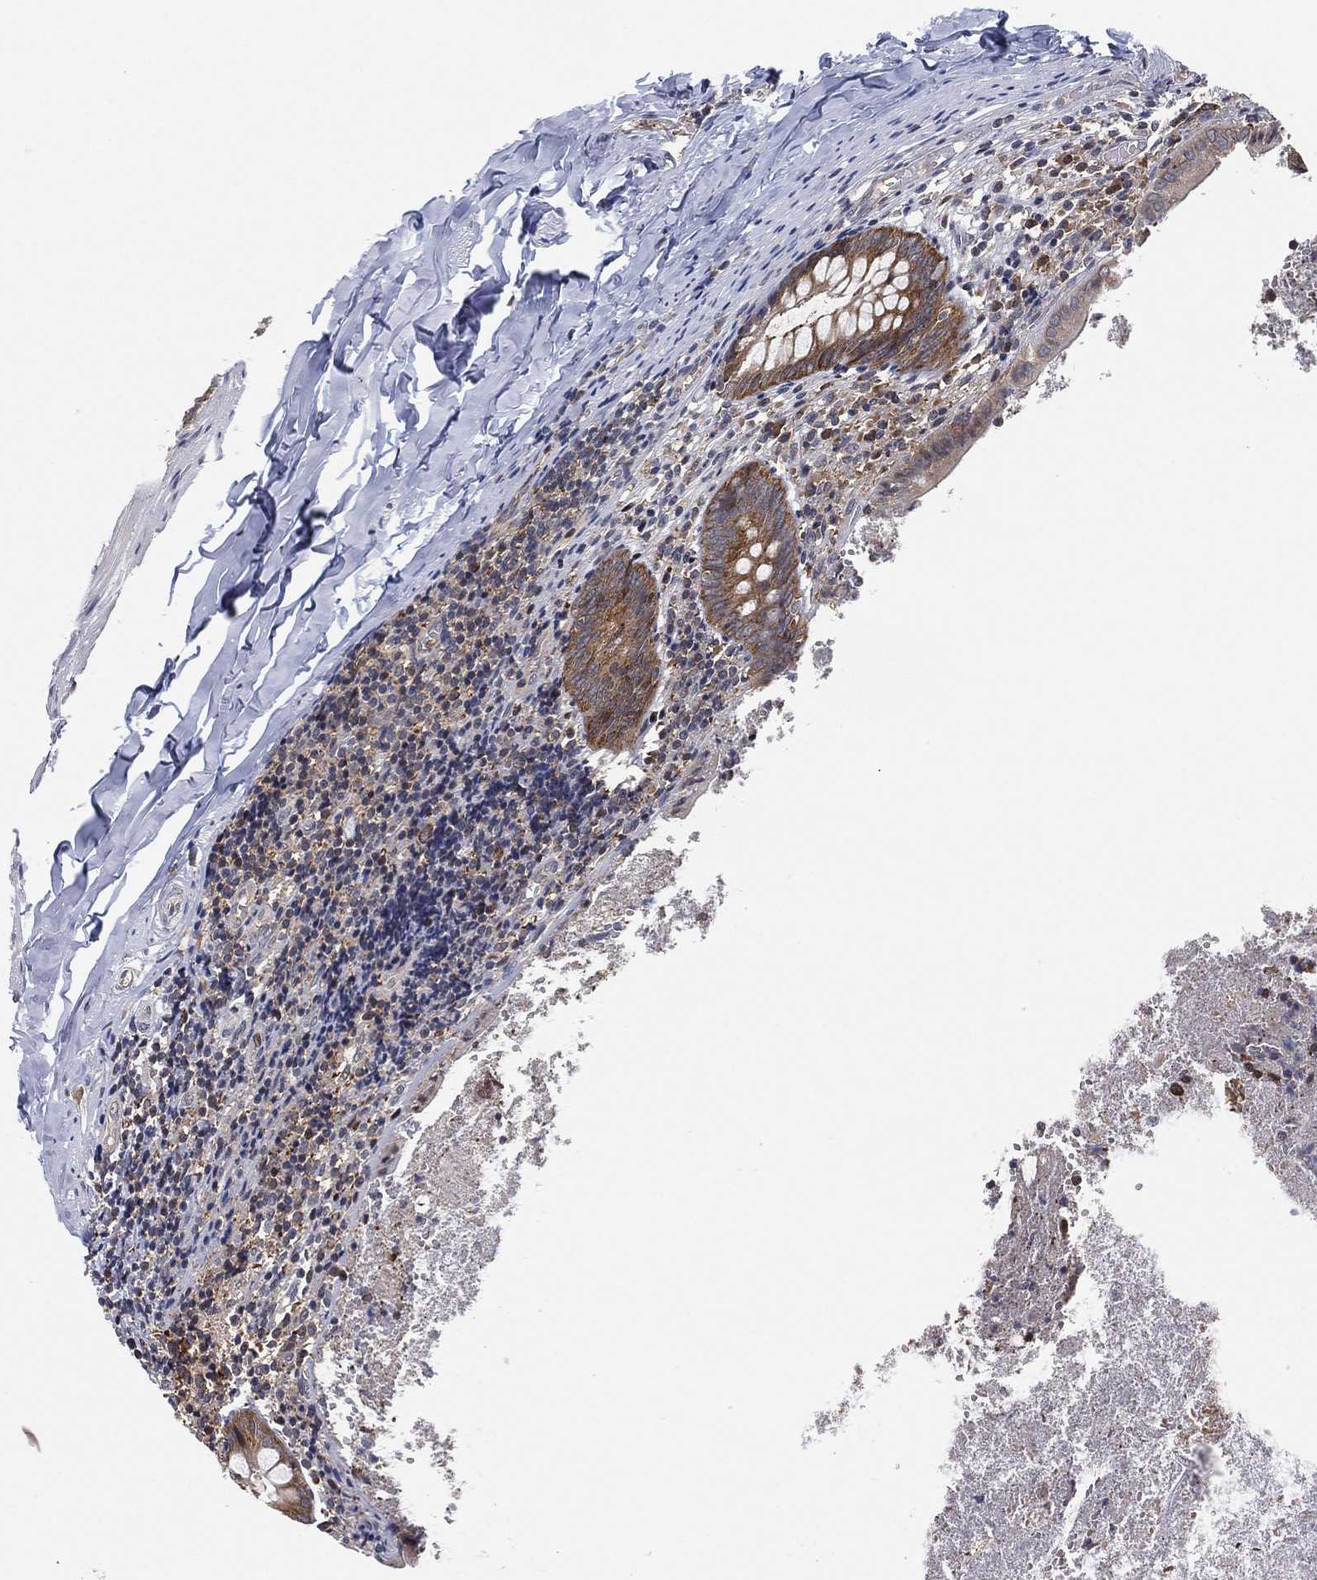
{"staining": {"intensity": "strong", "quantity": "25%-75%", "location": "cytoplasmic/membranous"}, "tissue": "appendix", "cell_type": "Glandular cells", "image_type": "normal", "snomed": [{"axis": "morphology", "description": "Normal tissue, NOS"}, {"axis": "topography", "description": "Appendix"}], "caption": "About 25%-75% of glandular cells in benign appendix demonstrate strong cytoplasmic/membranous protein staining as visualized by brown immunohistochemical staining.", "gene": "TMTC4", "patient": {"sex": "female", "age": 23}}